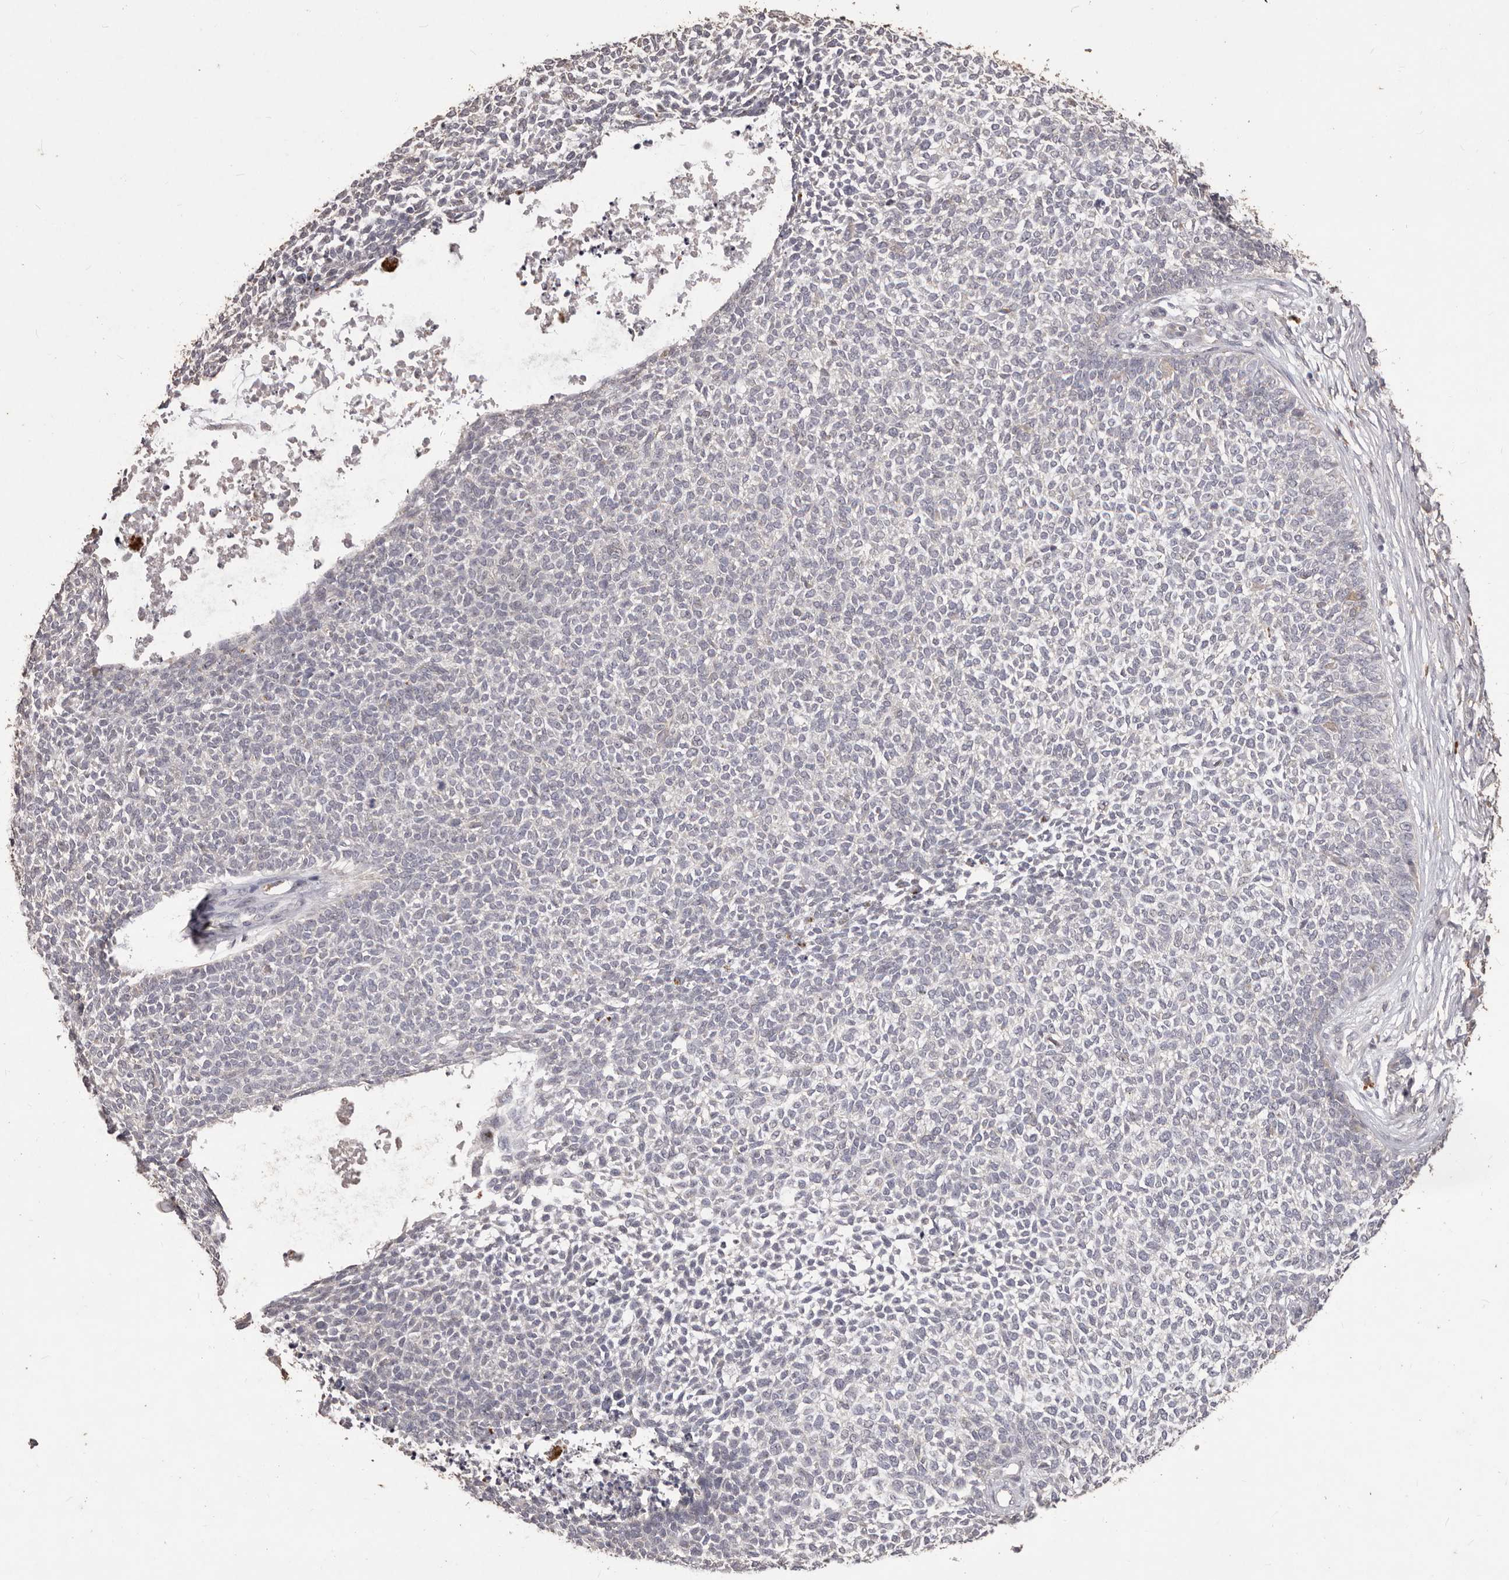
{"staining": {"intensity": "negative", "quantity": "none", "location": "none"}, "tissue": "skin cancer", "cell_type": "Tumor cells", "image_type": "cancer", "snomed": [{"axis": "morphology", "description": "Basal cell carcinoma"}, {"axis": "topography", "description": "Skin"}], "caption": "IHC image of neoplastic tissue: skin cancer (basal cell carcinoma) stained with DAB (3,3'-diaminobenzidine) shows no significant protein positivity in tumor cells. (DAB (3,3'-diaminobenzidine) immunohistochemistry (IHC) with hematoxylin counter stain).", "gene": "PRSS27", "patient": {"sex": "female", "age": 84}}